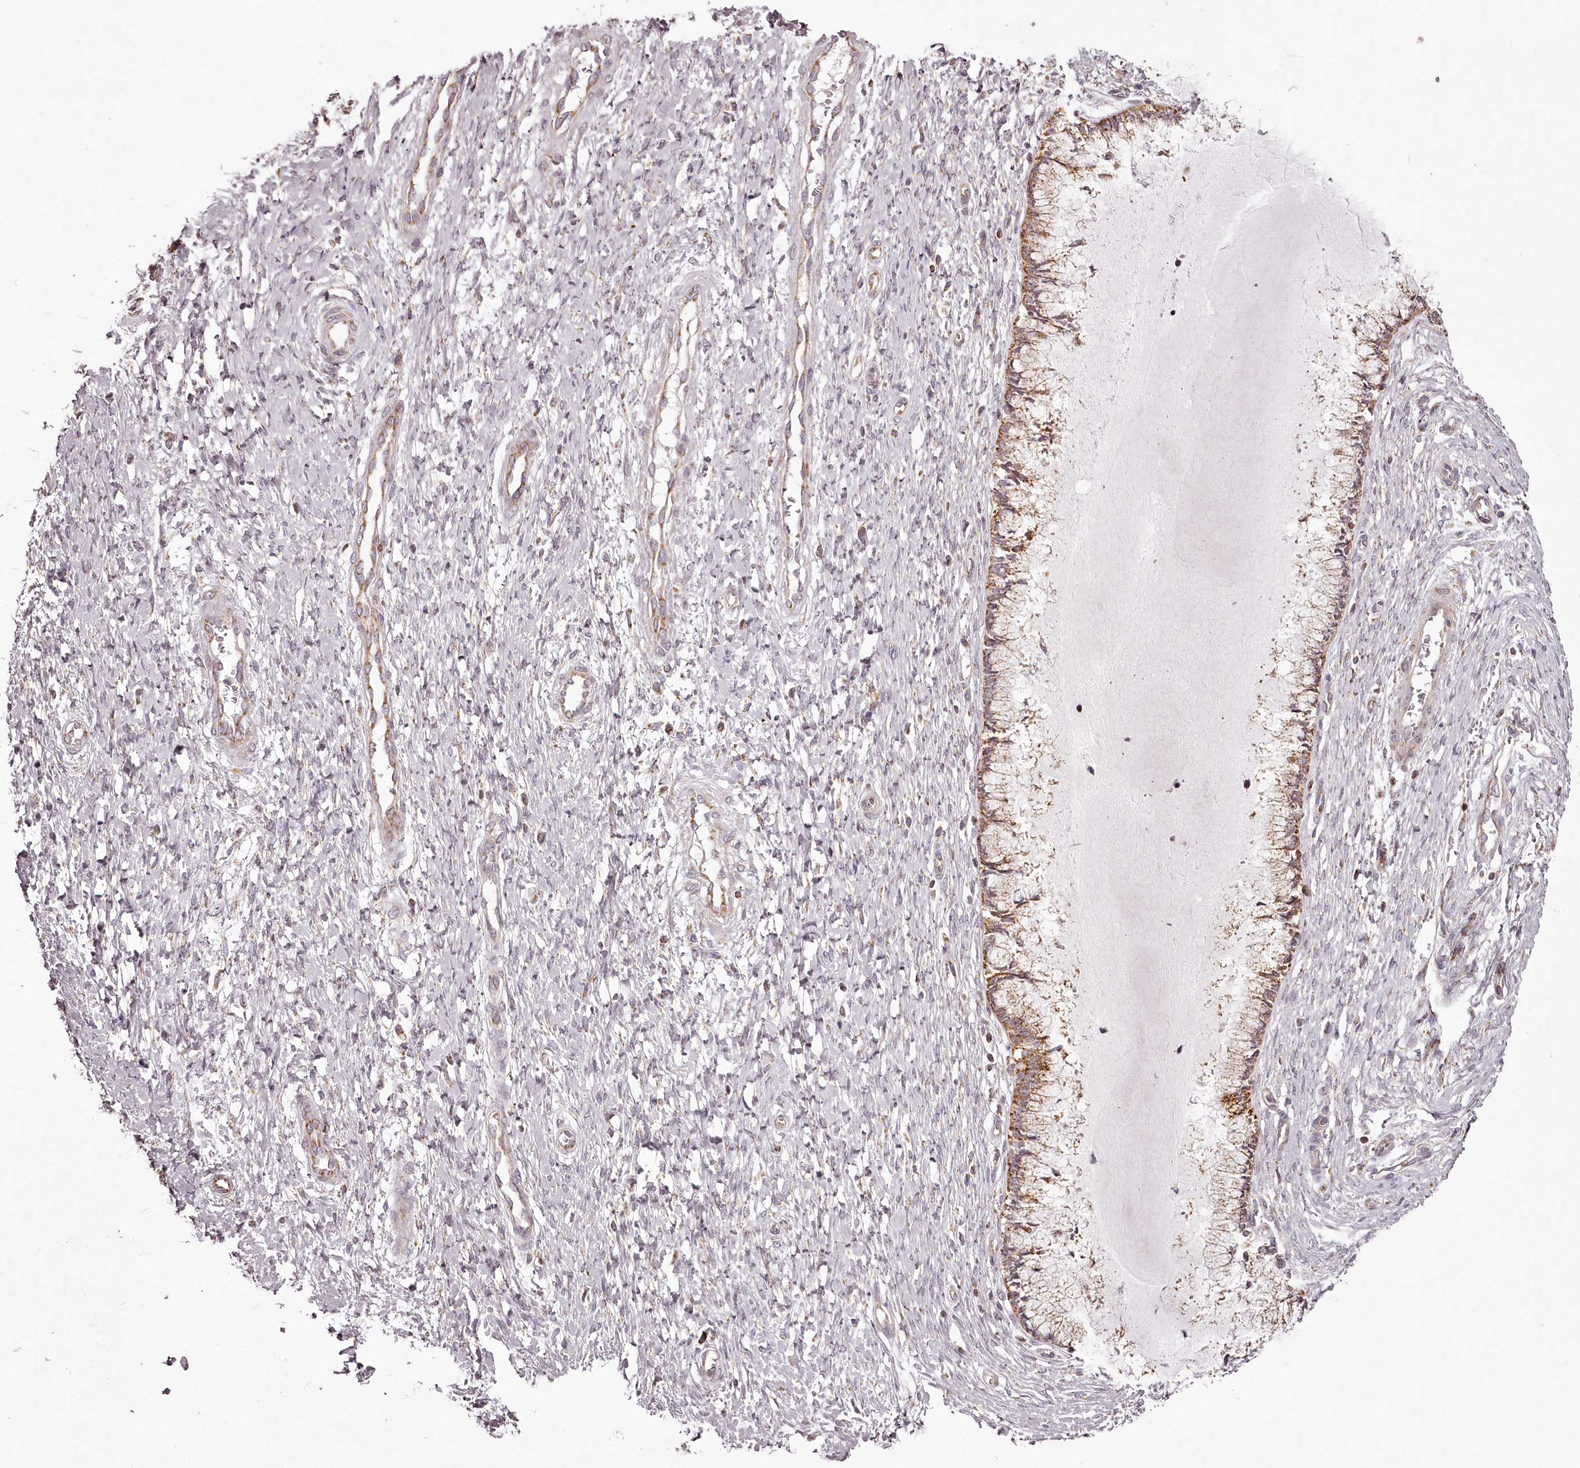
{"staining": {"intensity": "moderate", "quantity": ">75%", "location": "cytoplasmic/membranous"}, "tissue": "cervix", "cell_type": "Glandular cells", "image_type": "normal", "snomed": [{"axis": "morphology", "description": "Normal tissue, NOS"}, {"axis": "topography", "description": "Cervix"}], "caption": "Immunohistochemical staining of unremarkable cervix exhibits moderate cytoplasmic/membranous protein staining in about >75% of glandular cells. (Stains: DAB in brown, nuclei in blue, Microscopy: brightfield microscopy at high magnification).", "gene": "CHCHD2", "patient": {"sex": "female", "age": 55}}